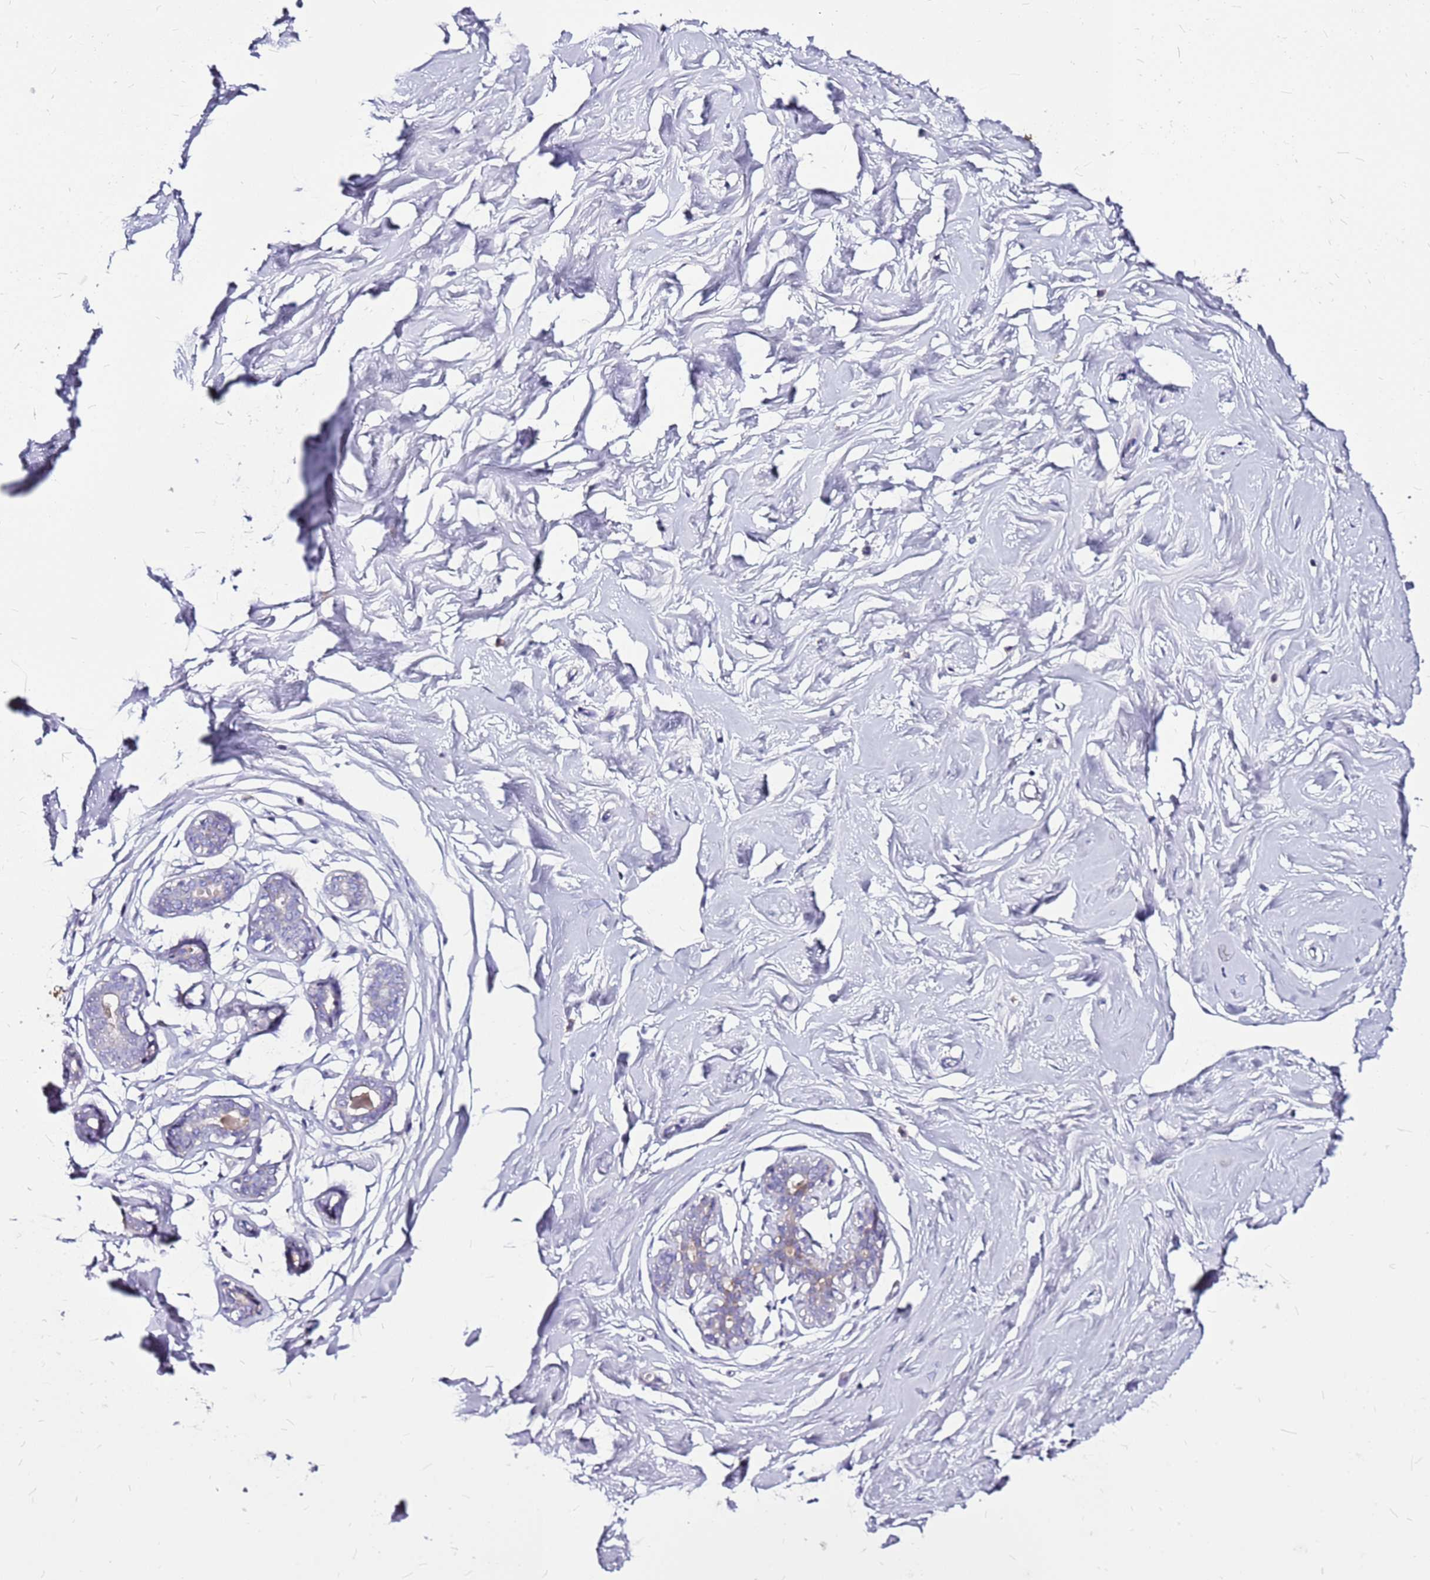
{"staining": {"intensity": "negative", "quantity": "none", "location": "none"}, "tissue": "breast", "cell_type": "Adipocytes", "image_type": "normal", "snomed": [{"axis": "morphology", "description": "Normal tissue, NOS"}, {"axis": "morphology", "description": "Adenoma, NOS"}, {"axis": "topography", "description": "Breast"}], "caption": "A photomicrograph of human breast is negative for staining in adipocytes.", "gene": "CASD1", "patient": {"sex": "female", "age": 23}}